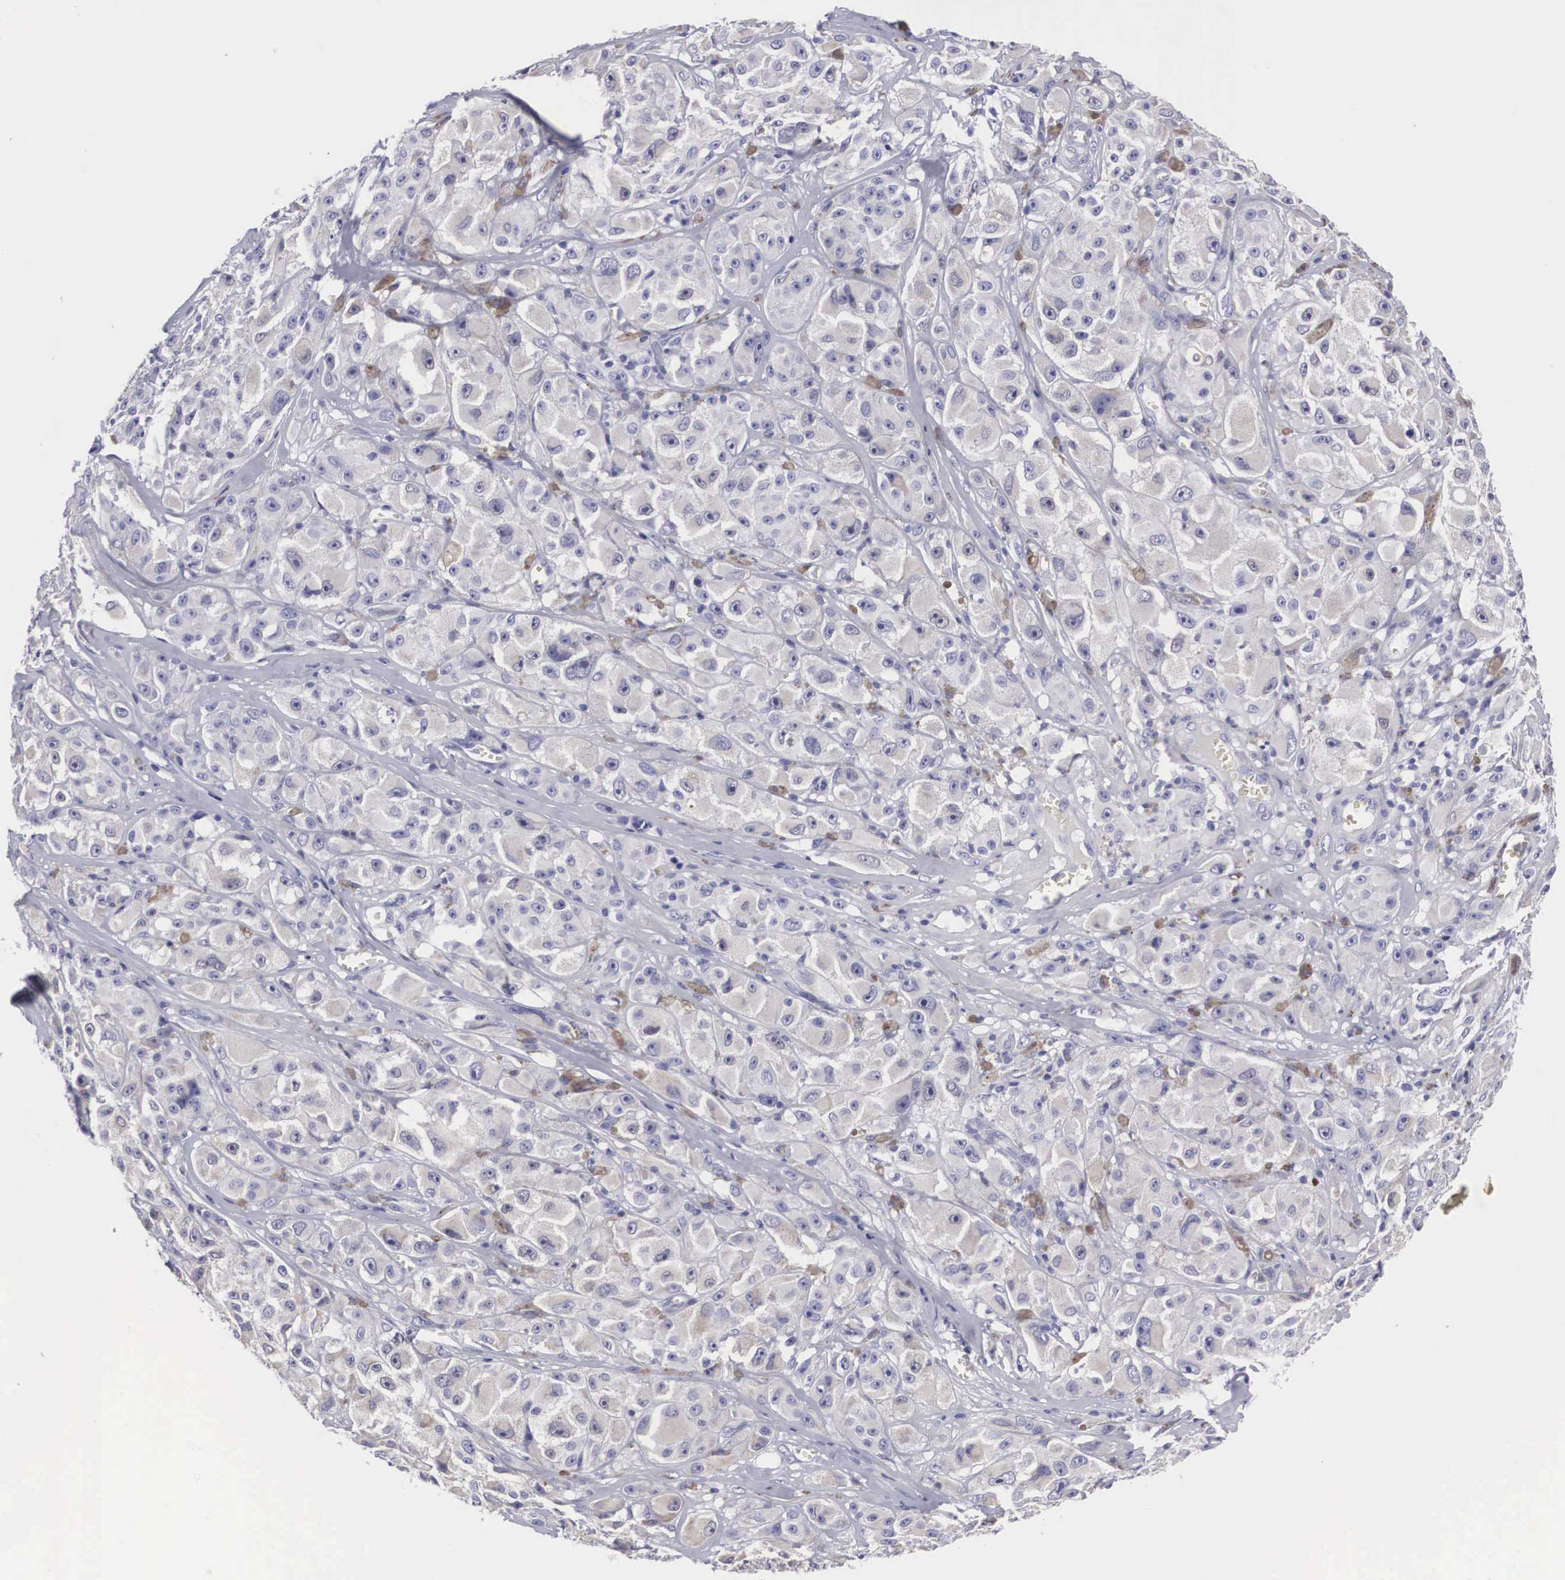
{"staining": {"intensity": "negative", "quantity": "none", "location": "none"}, "tissue": "melanoma", "cell_type": "Tumor cells", "image_type": "cancer", "snomed": [{"axis": "morphology", "description": "Malignant melanoma, NOS"}, {"axis": "topography", "description": "Skin"}], "caption": "Tumor cells show no significant protein staining in melanoma. (DAB immunohistochemistry (IHC) with hematoxylin counter stain).", "gene": "ARMCX3", "patient": {"sex": "male", "age": 56}}